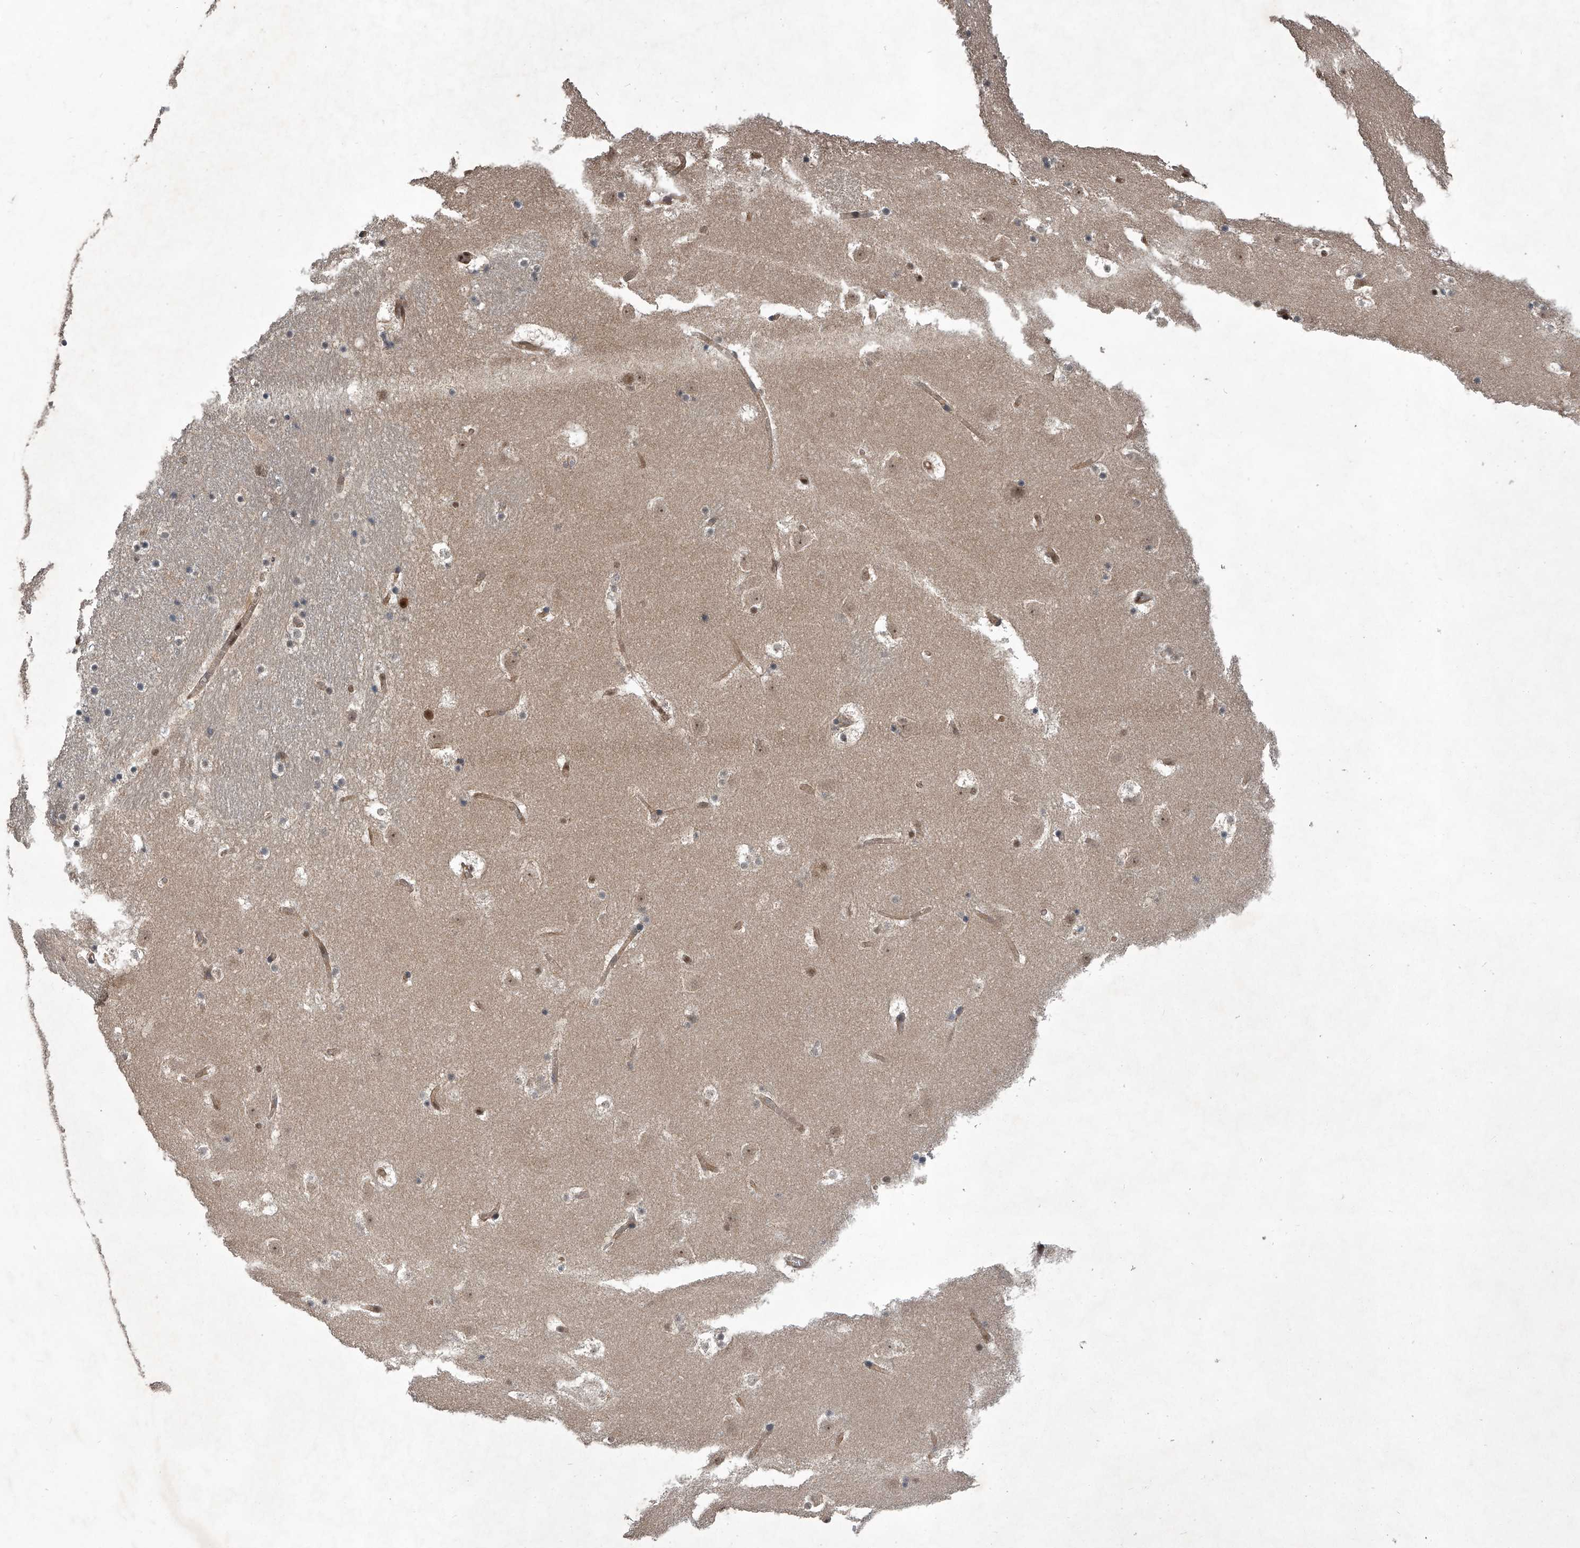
{"staining": {"intensity": "weak", "quantity": "<25%", "location": "cytoplasmic/membranous"}, "tissue": "caudate", "cell_type": "Glial cells", "image_type": "normal", "snomed": [{"axis": "morphology", "description": "Normal tissue, NOS"}, {"axis": "topography", "description": "Lateral ventricle wall"}], "caption": "Immunohistochemical staining of unremarkable caudate reveals no significant expression in glial cells. (DAB IHC visualized using brightfield microscopy, high magnification).", "gene": "SLC12A8", "patient": {"sex": "male", "age": 45}}